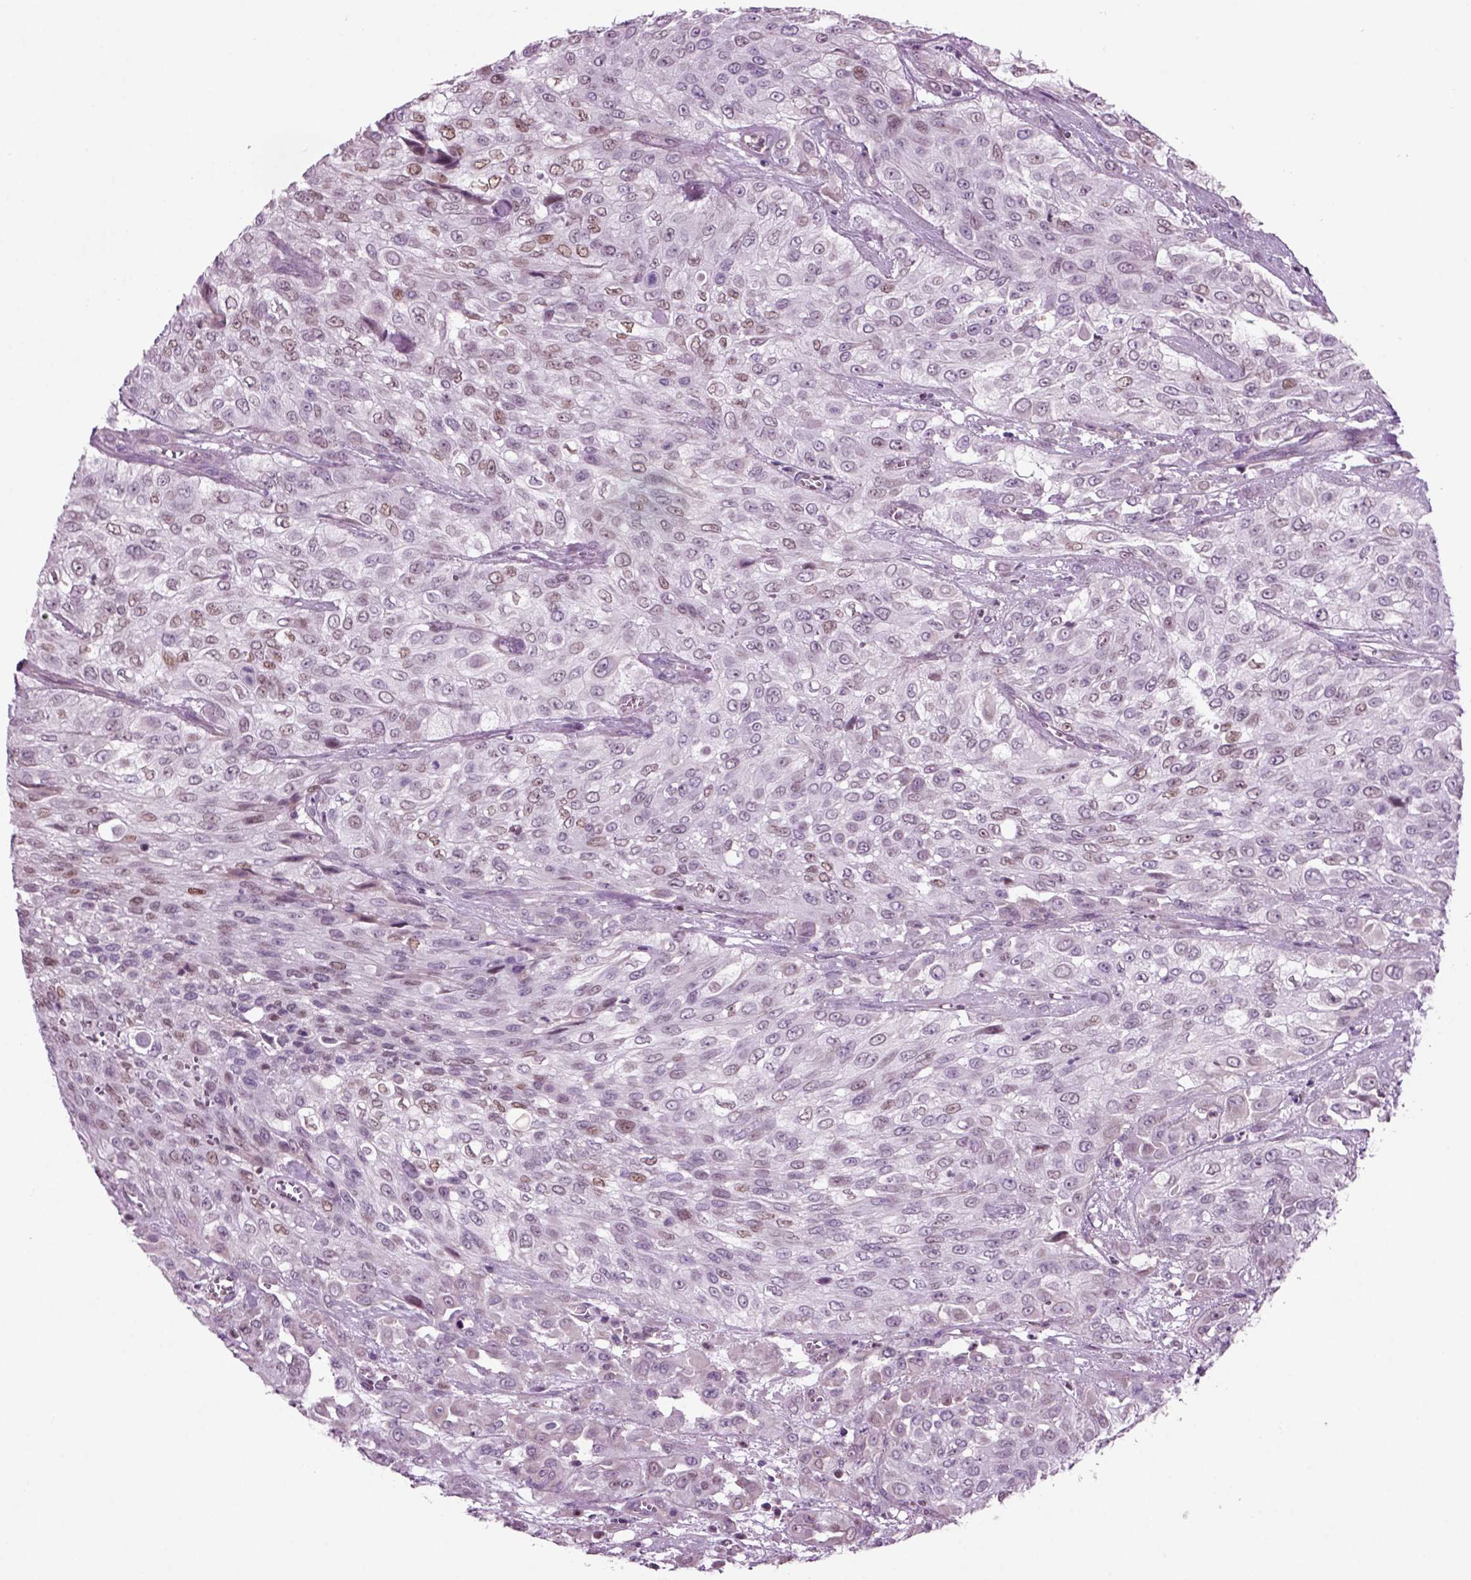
{"staining": {"intensity": "weak", "quantity": "<25%", "location": "nuclear"}, "tissue": "urothelial cancer", "cell_type": "Tumor cells", "image_type": "cancer", "snomed": [{"axis": "morphology", "description": "Urothelial carcinoma, High grade"}, {"axis": "topography", "description": "Urinary bladder"}], "caption": "The histopathology image reveals no staining of tumor cells in urothelial cancer.", "gene": "ARID3A", "patient": {"sex": "male", "age": 57}}